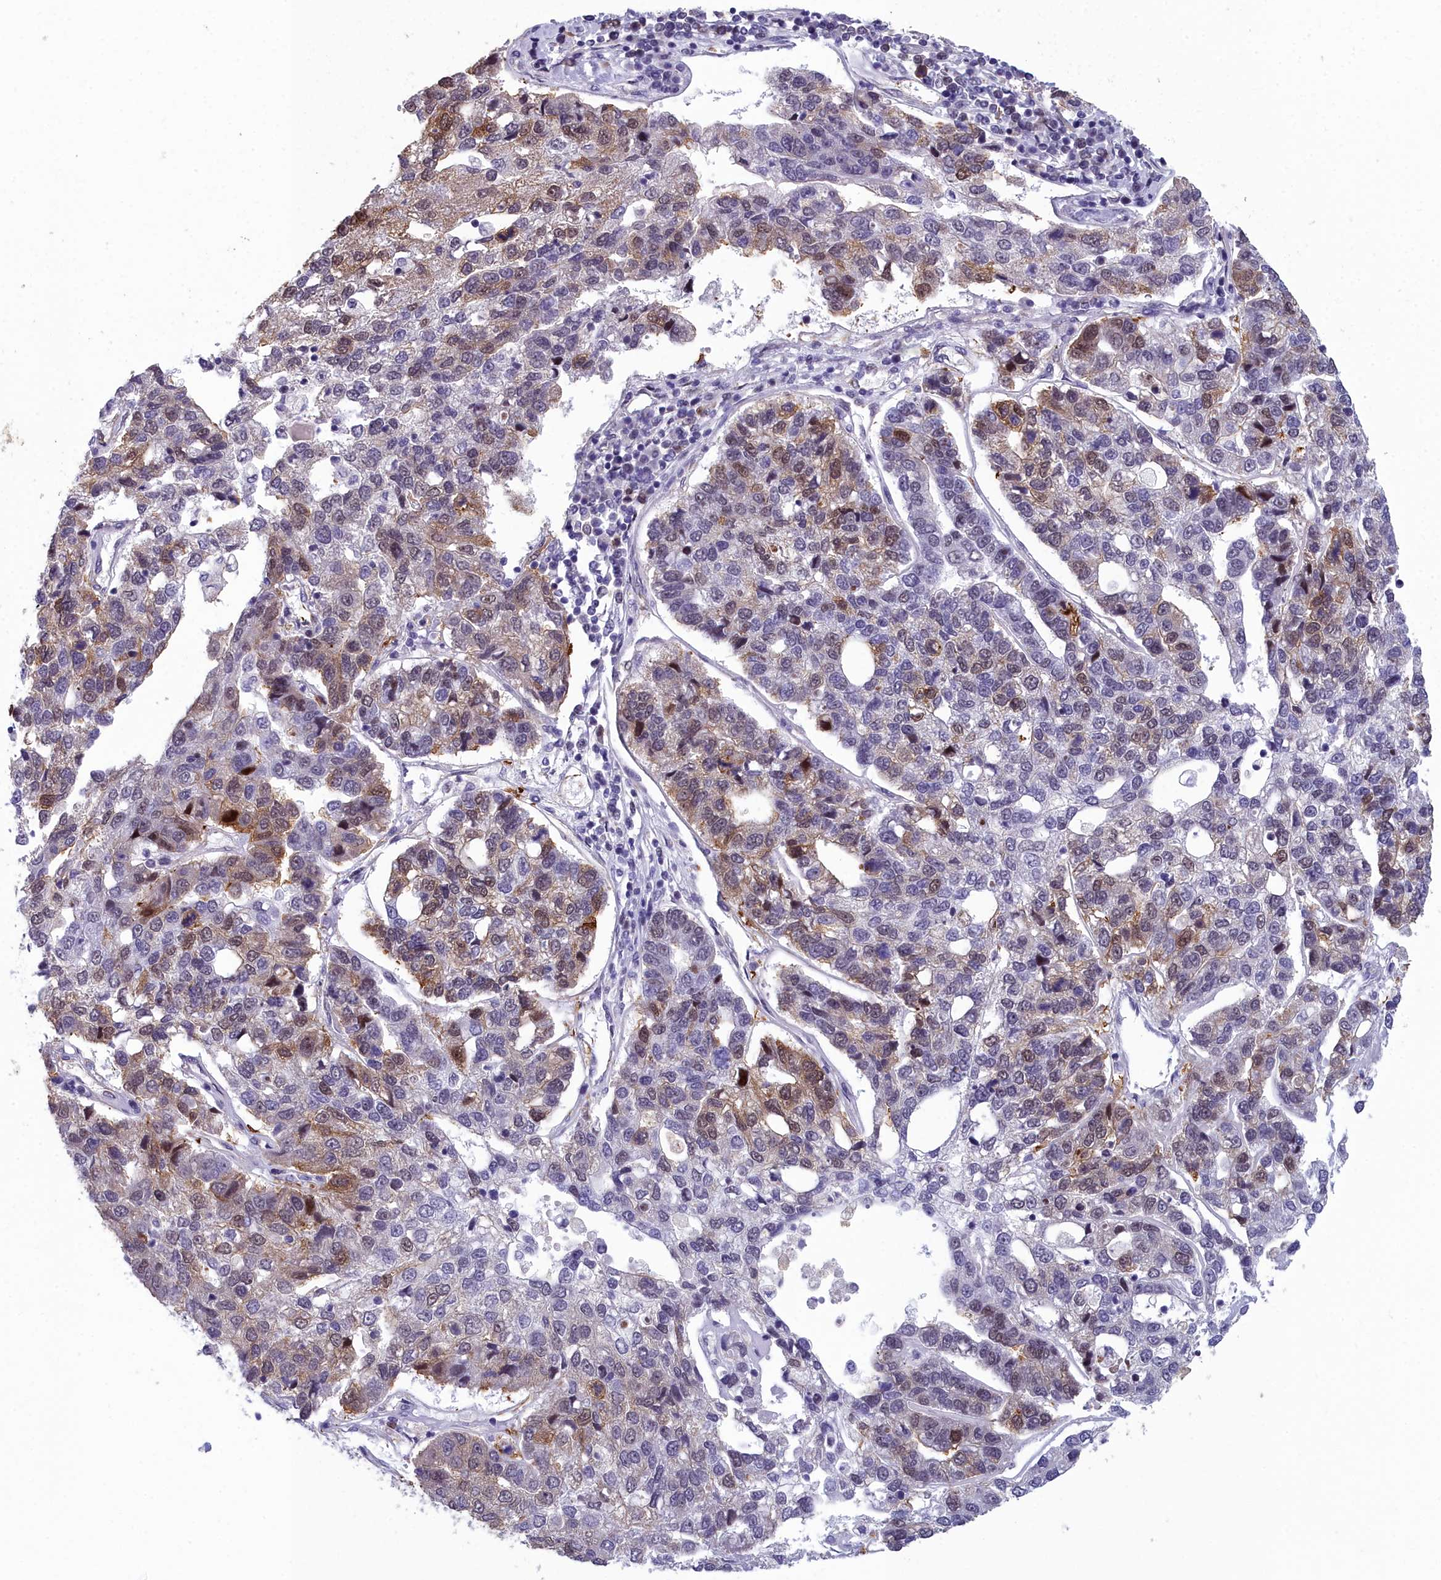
{"staining": {"intensity": "moderate", "quantity": "25%-75%", "location": "cytoplasmic/membranous,nuclear"}, "tissue": "pancreatic cancer", "cell_type": "Tumor cells", "image_type": "cancer", "snomed": [{"axis": "morphology", "description": "Adenocarcinoma, NOS"}, {"axis": "topography", "description": "Pancreas"}], "caption": "Pancreatic cancer stained with DAB (3,3'-diaminobenzidine) IHC exhibits medium levels of moderate cytoplasmic/membranous and nuclear expression in approximately 25%-75% of tumor cells.", "gene": "CCDC97", "patient": {"sex": "female", "age": 61}}